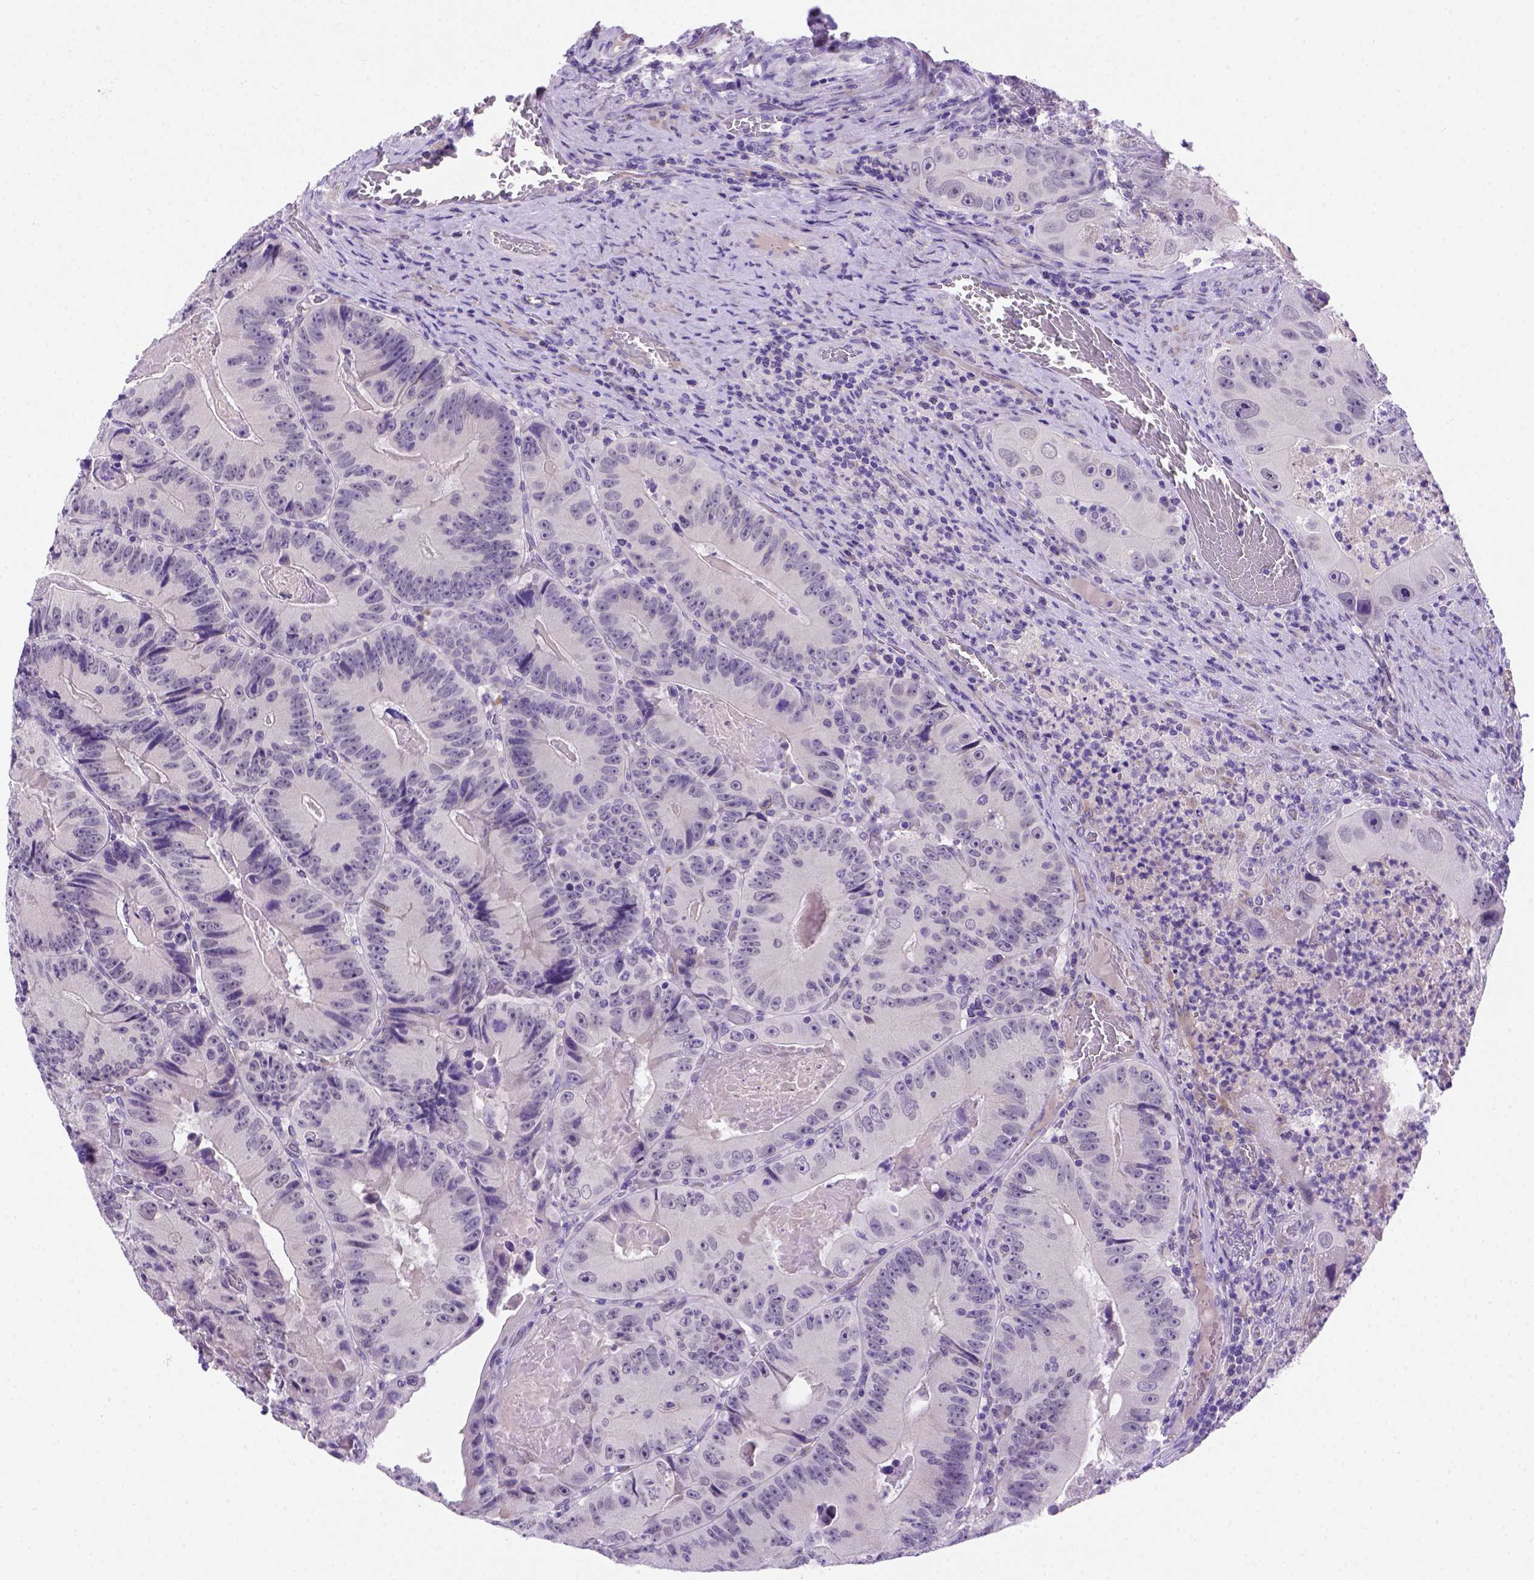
{"staining": {"intensity": "negative", "quantity": "none", "location": "none"}, "tissue": "colorectal cancer", "cell_type": "Tumor cells", "image_type": "cancer", "snomed": [{"axis": "morphology", "description": "Adenocarcinoma, NOS"}, {"axis": "topography", "description": "Colon"}], "caption": "IHC micrograph of colorectal adenocarcinoma stained for a protein (brown), which reveals no expression in tumor cells.", "gene": "FAM81B", "patient": {"sex": "female", "age": 86}}